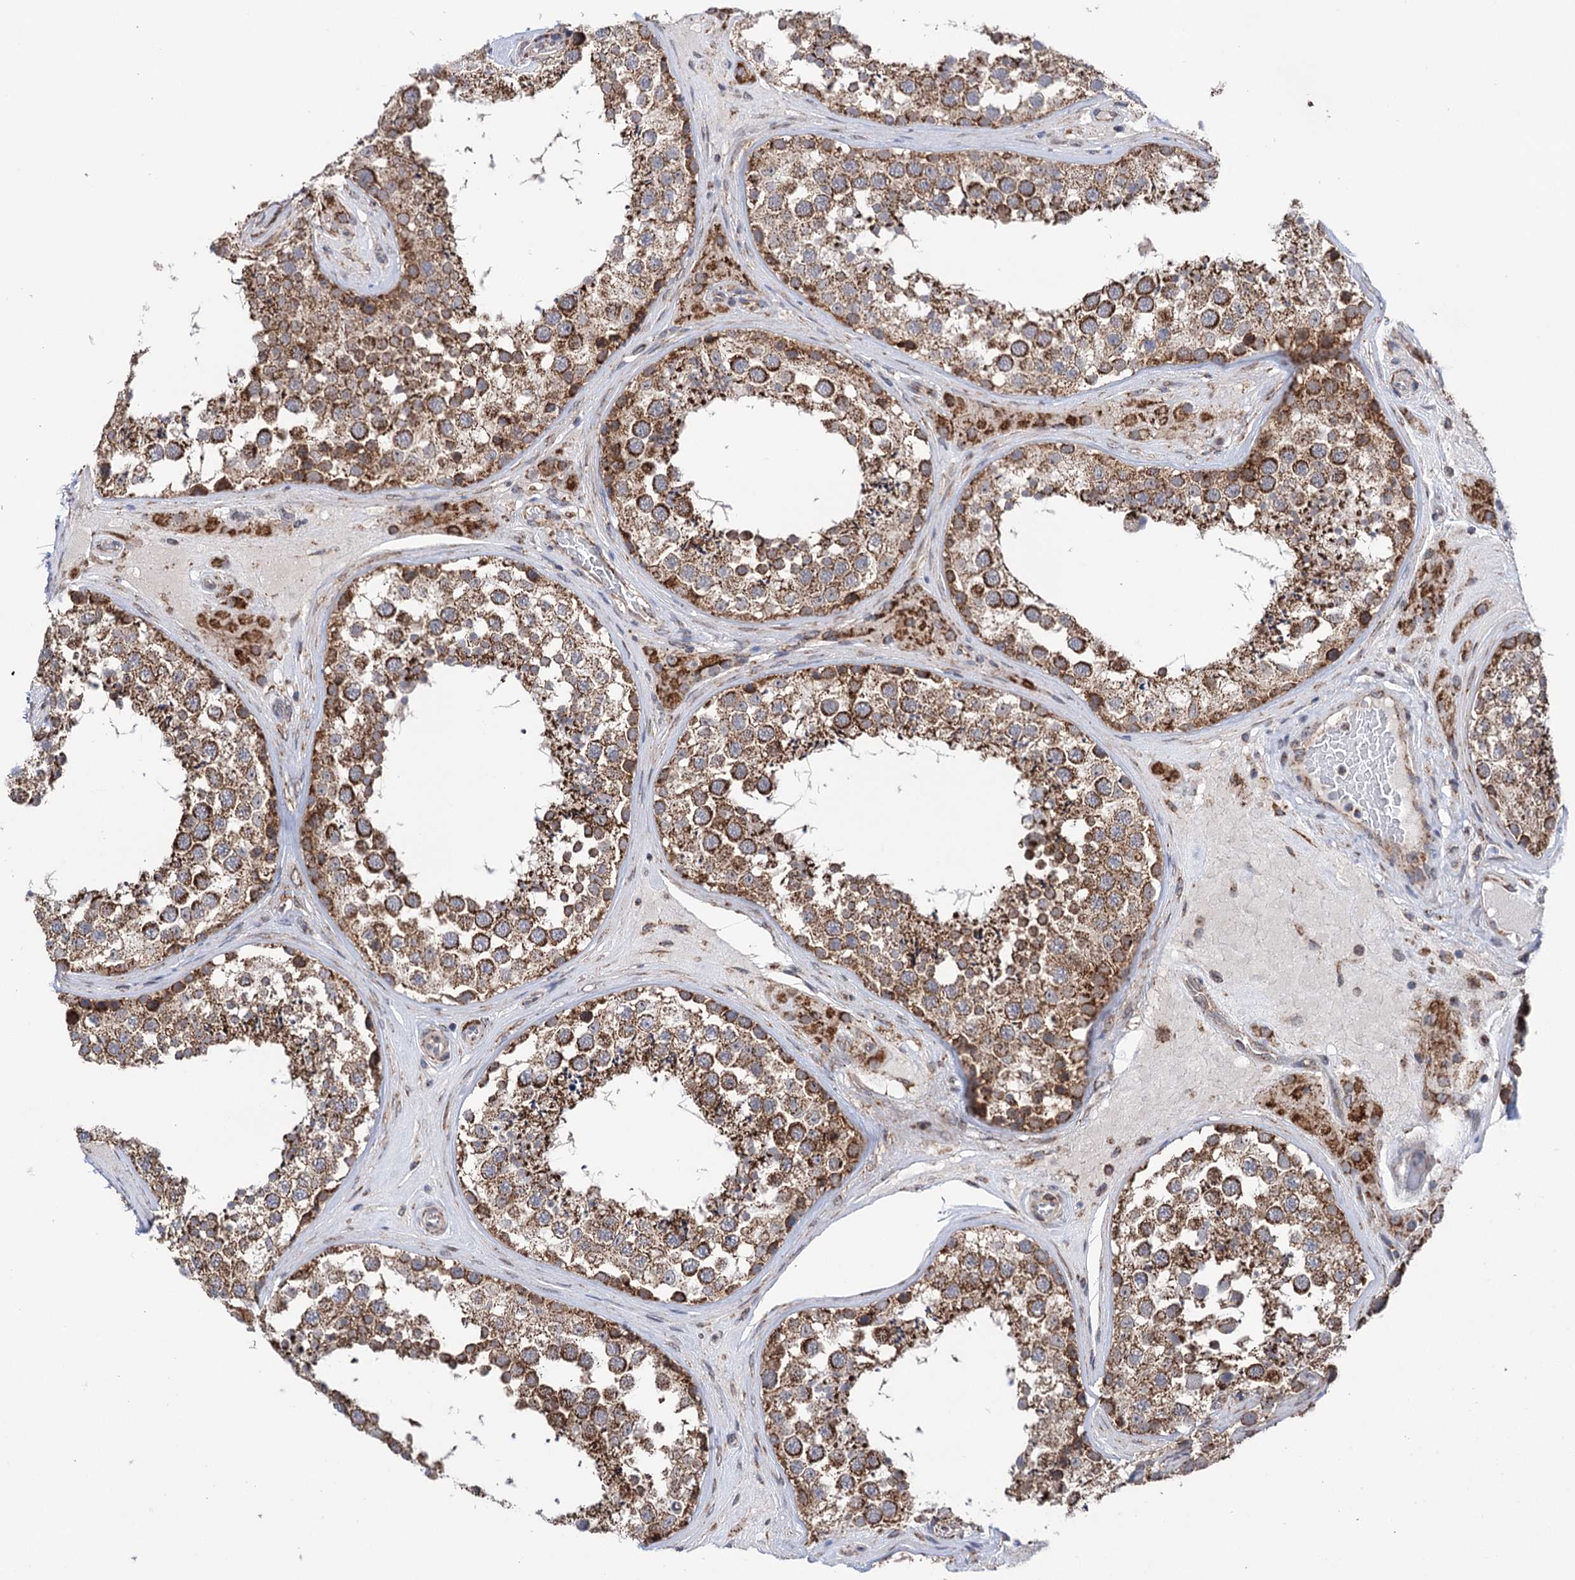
{"staining": {"intensity": "strong", "quantity": ">75%", "location": "cytoplasmic/membranous"}, "tissue": "testis", "cell_type": "Cells in seminiferous ducts", "image_type": "normal", "snomed": [{"axis": "morphology", "description": "Normal tissue, NOS"}, {"axis": "topography", "description": "Testis"}], "caption": "Immunohistochemical staining of benign testis shows >75% levels of strong cytoplasmic/membranous protein staining in approximately >75% of cells in seminiferous ducts.", "gene": "SUCLA2", "patient": {"sex": "male", "age": 46}}